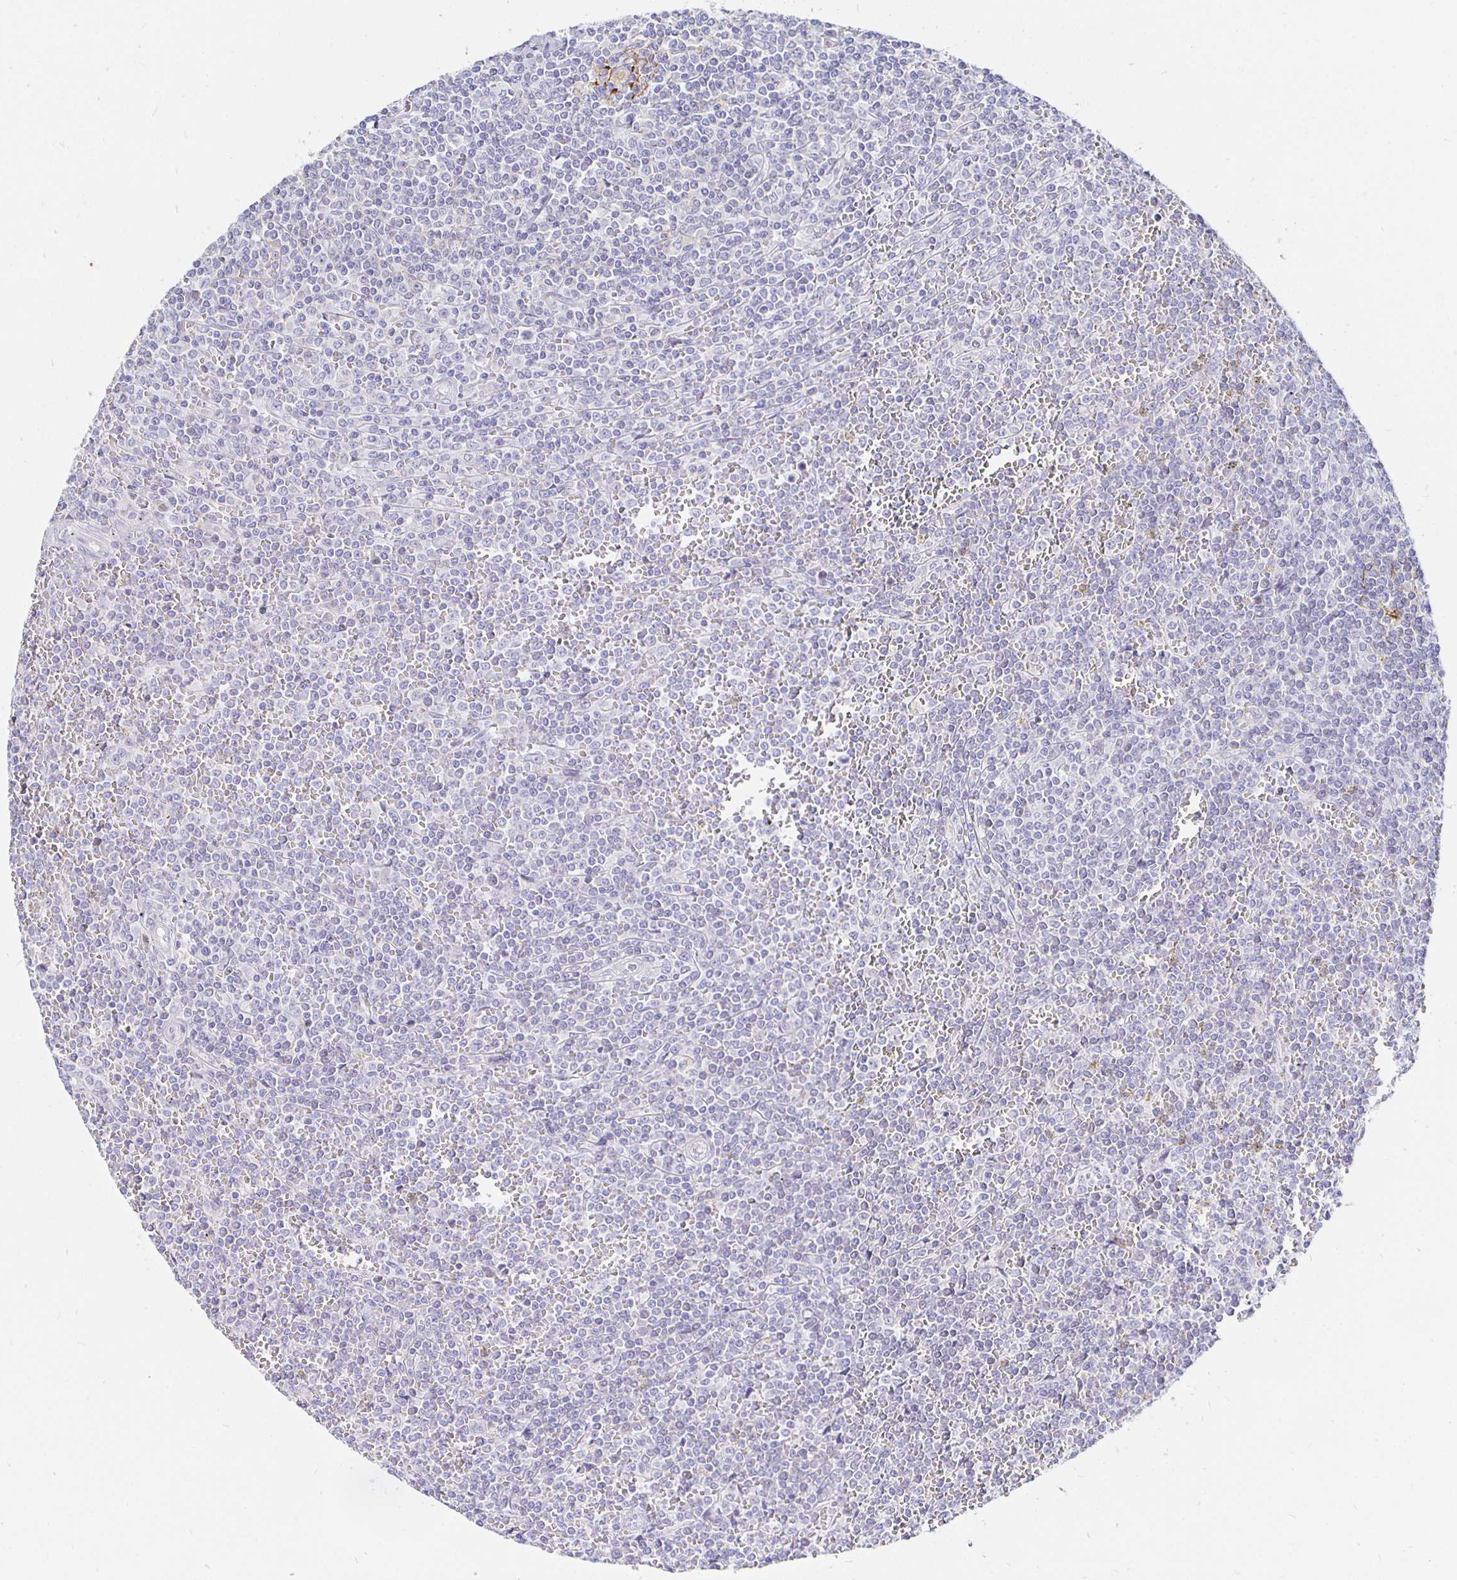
{"staining": {"intensity": "negative", "quantity": "none", "location": "none"}, "tissue": "lymphoma", "cell_type": "Tumor cells", "image_type": "cancer", "snomed": [{"axis": "morphology", "description": "Malignant lymphoma, non-Hodgkin's type, Low grade"}, {"axis": "topography", "description": "Spleen"}], "caption": "High power microscopy photomicrograph of an immunohistochemistry (IHC) photomicrograph of low-grade malignant lymphoma, non-Hodgkin's type, revealing no significant staining in tumor cells.", "gene": "CR2", "patient": {"sex": "female", "age": 19}}